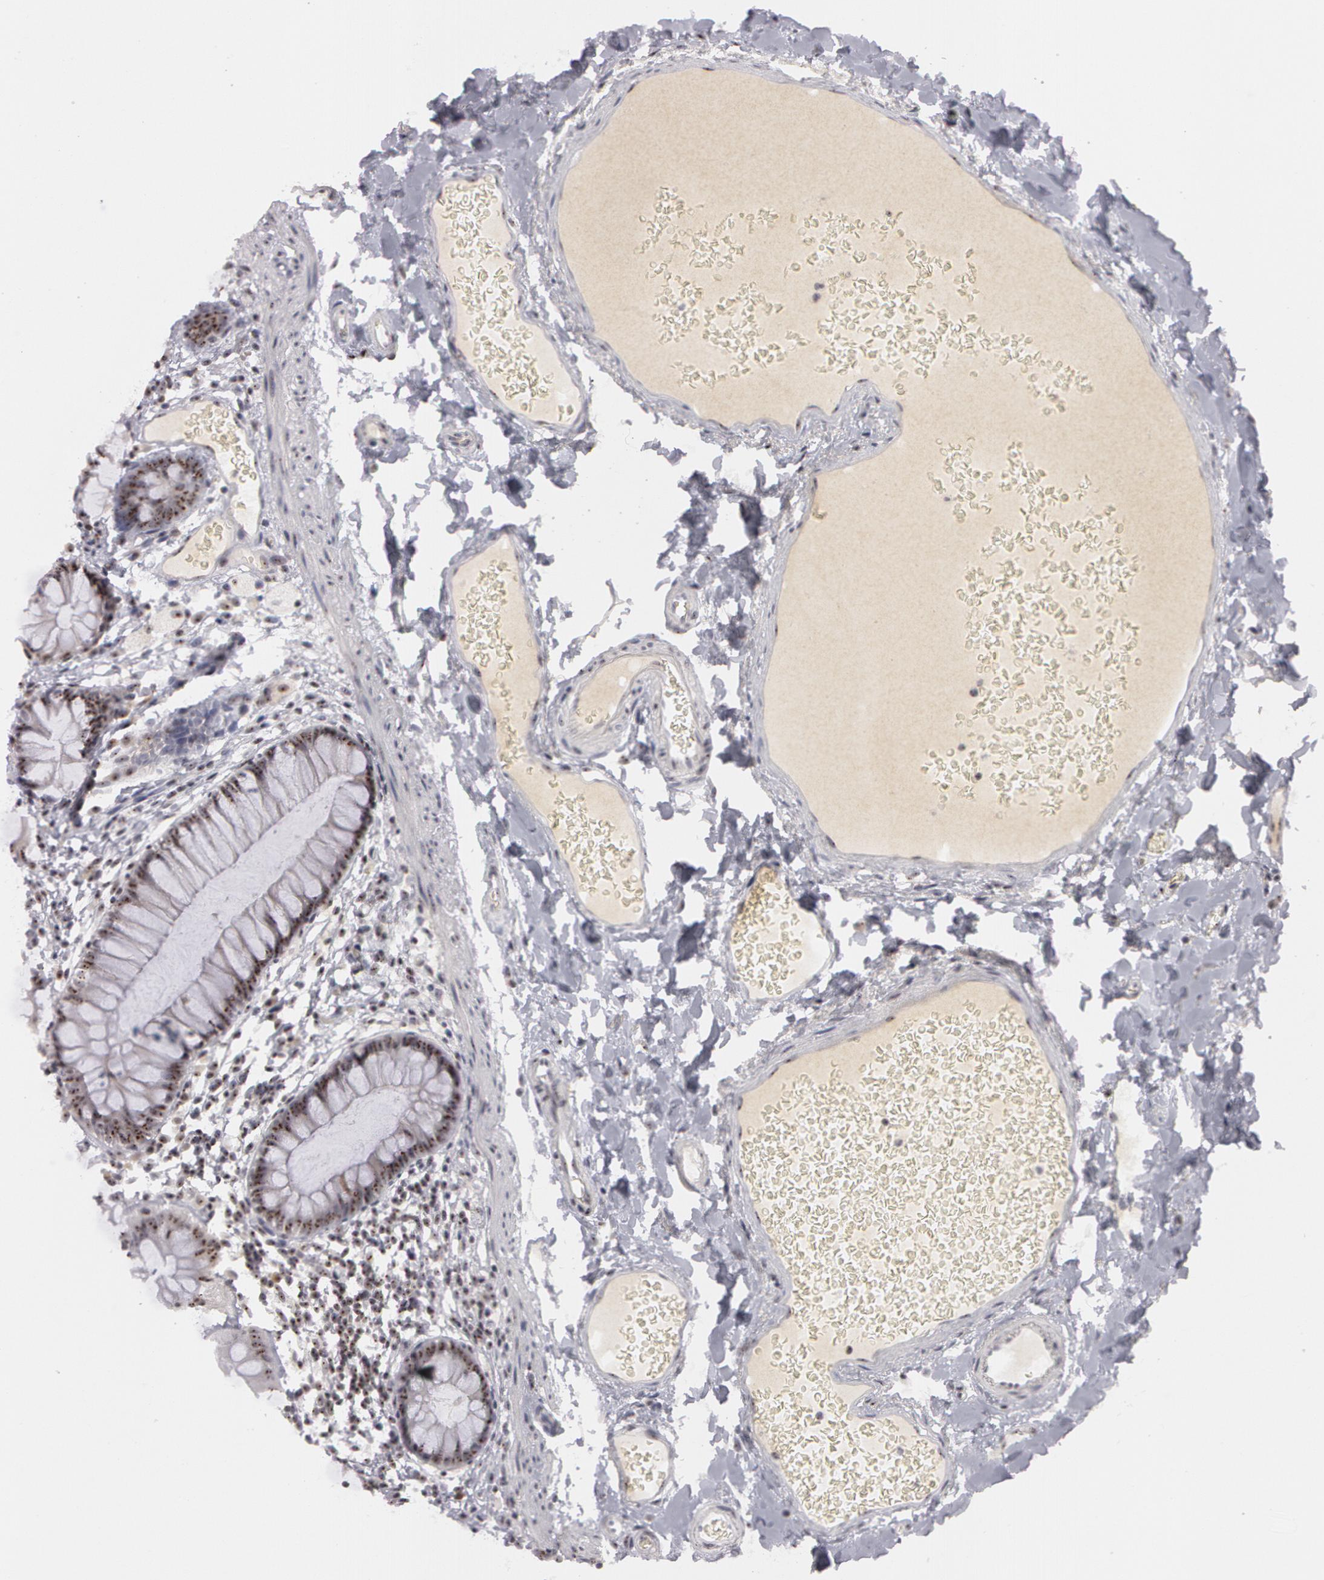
{"staining": {"intensity": "moderate", "quantity": ">75%", "location": "nuclear"}, "tissue": "colon", "cell_type": "Endothelial cells", "image_type": "normal", "snomed": [{"axis": "morphology", "description": "Normal tissue, NOS"}, {"axis": "topography", "description": "Smooth muscle"}, {"axis": "topography", "description": "Colon"}], "caption": "Colon stained with DAB (3,3'-diaminobenzidine) immunohistochemistry (IHC) exhibits medium levels of moderate nuclear positivity in approximately >75% of endothelial cells.", "gene": "FBL", "patient": {"sex": "male", "age": 67}}